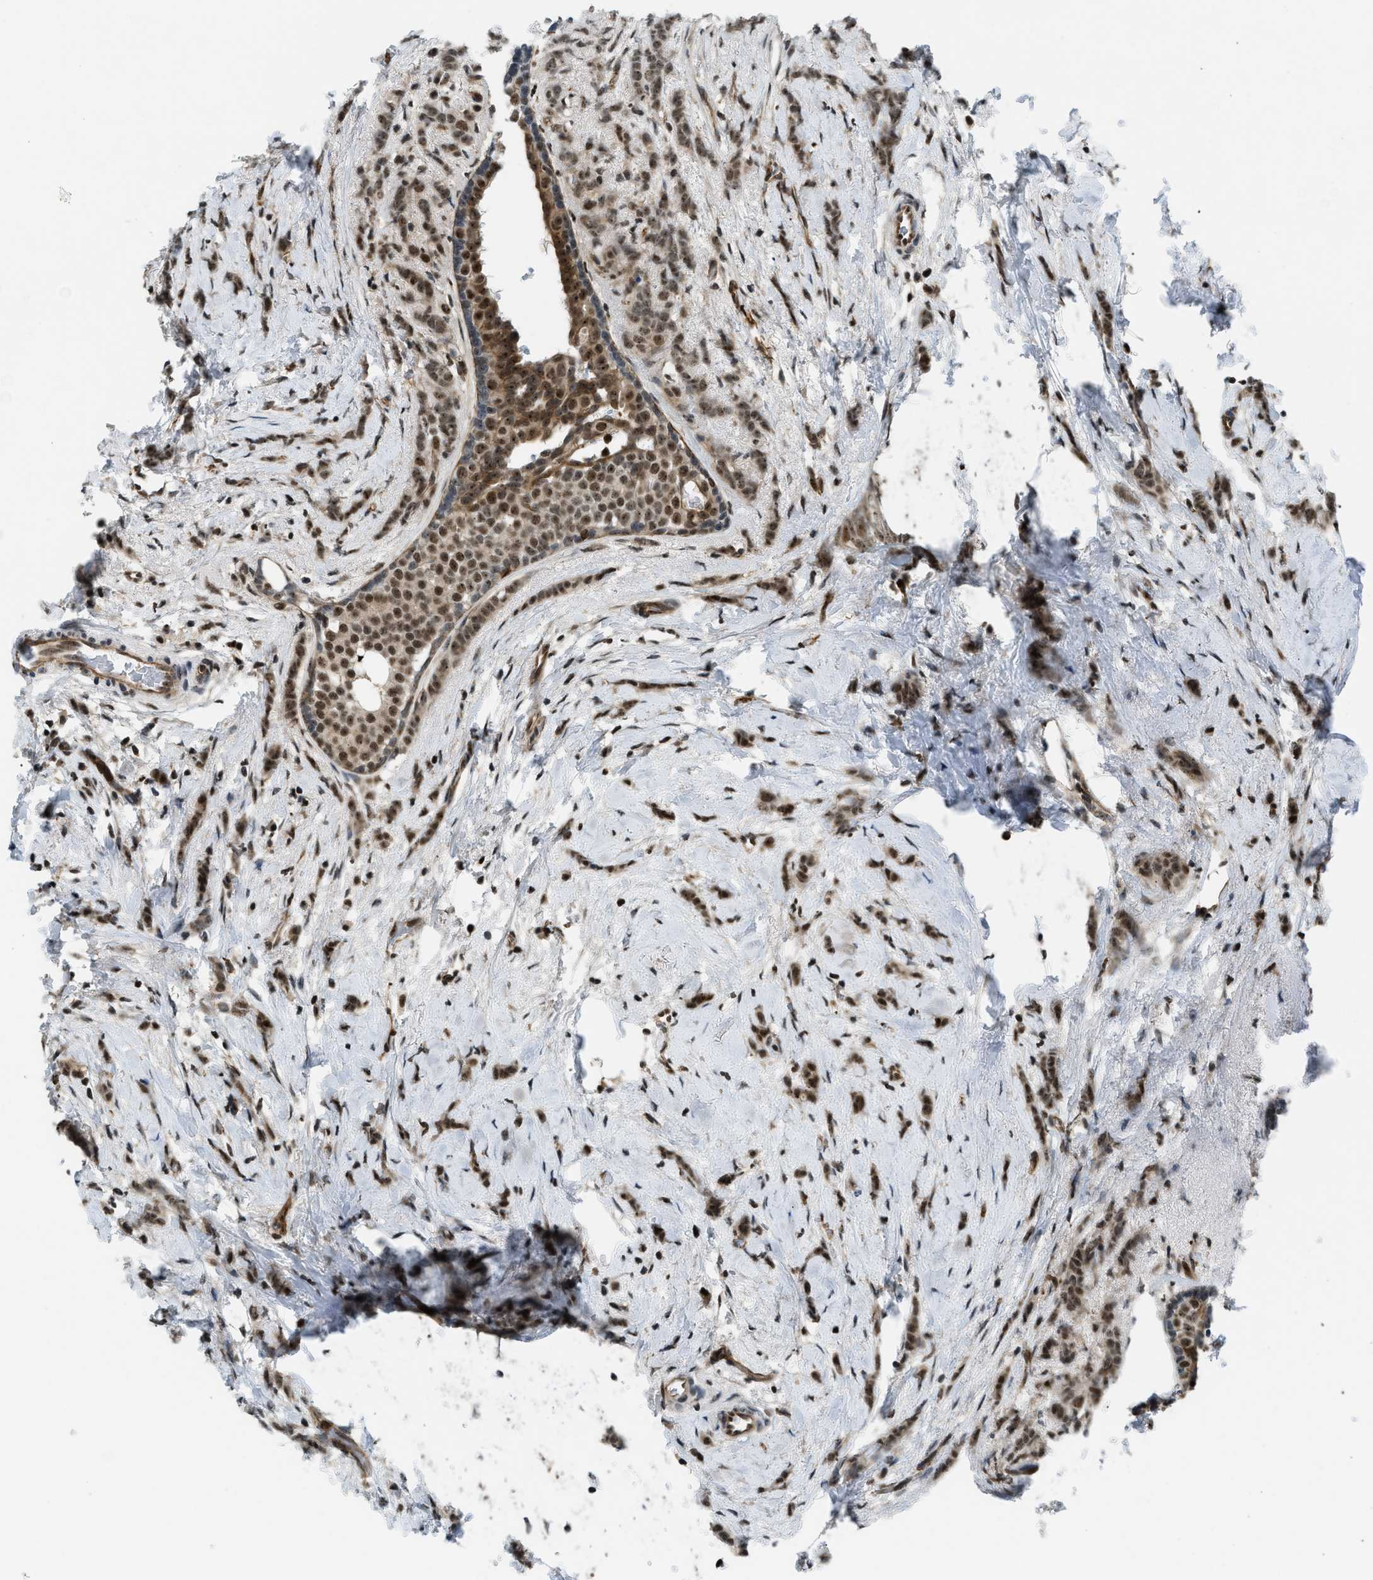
{"staining": {"intensity": "moderate", "quantity": ">75%", "location": "cytoplasmic/membranous,nuclear"}, "tissue": "breast cancer", "cell_type": "Tumor cells", "image_type": "cancer", "snomed": [{"axis": "morphology", "description": "Lobular carcinoma, in situ"}, {"axis": "morphology", "description": "Lobular carcinoma"}, {"axis": "topography", "description": "Breast"}], "caption": "A brown stain shows moderate cytoplasmic/membranous and nuclear staining of a protein in human breast cancer tumor cells. The protein of interest is stained brown, and the nuclei are stained in blue (DAB IHC with brightfield microscopy, high magnification).", "gene": "E2F1", "patient": {"sex": "female", "age": 41}}